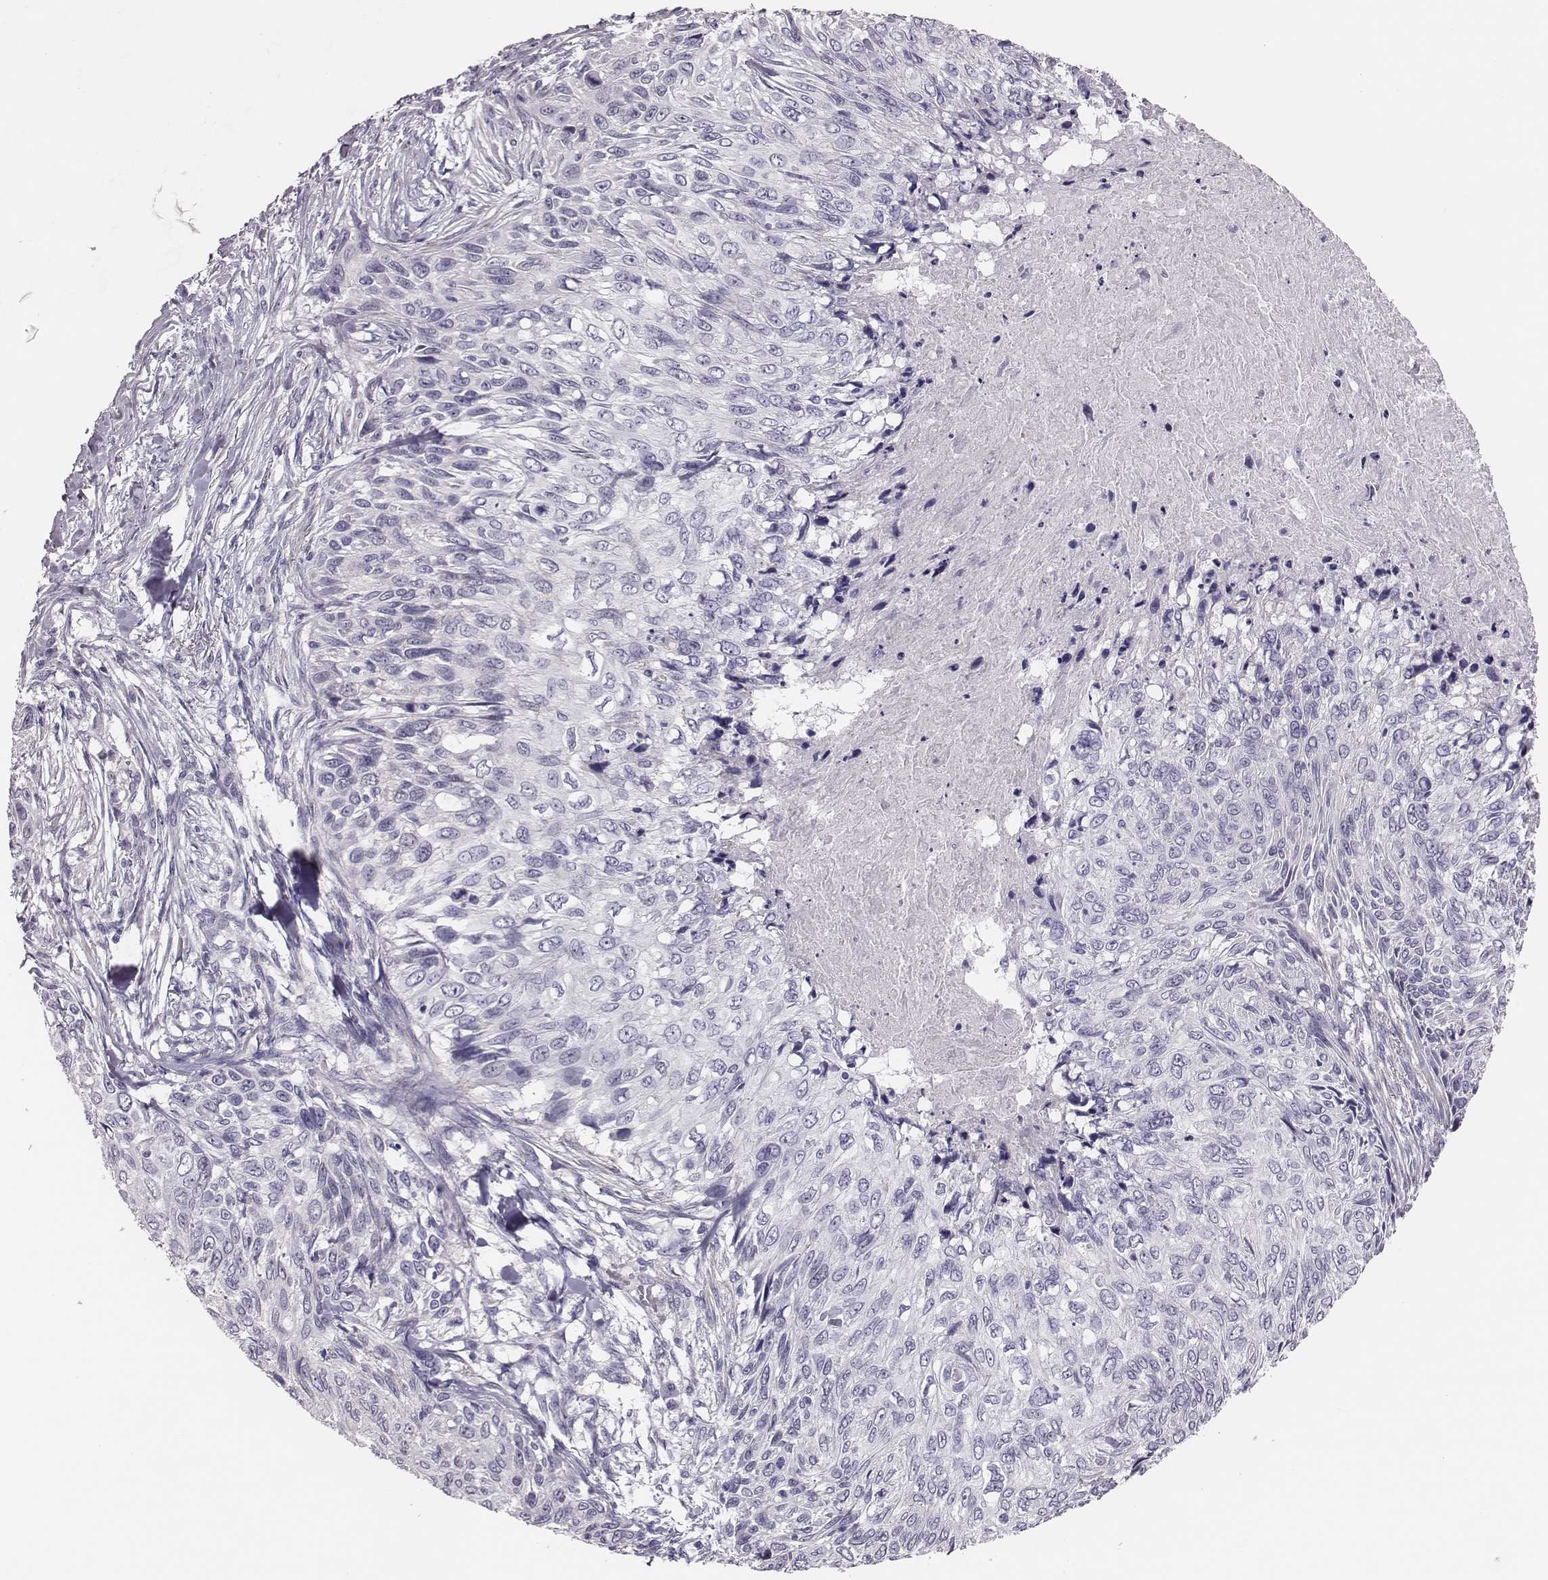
{"staining": {"intensity": "negative", "quantity": "none", "location": "none"}, "tissue": "skin cancer", "cell_type": "Tumor cells", "image_type": "cancer", "snomed": [{"axis": "morphology", "description": "Squamous cell carcinoma, NOS"}, {"axis": "topography", "description": "Skin"}], "caption": "There is no significant expression in tumor cells of skin cancer.", "gene": "SCML2", "patient": {"sex": "male", "age": 92}}